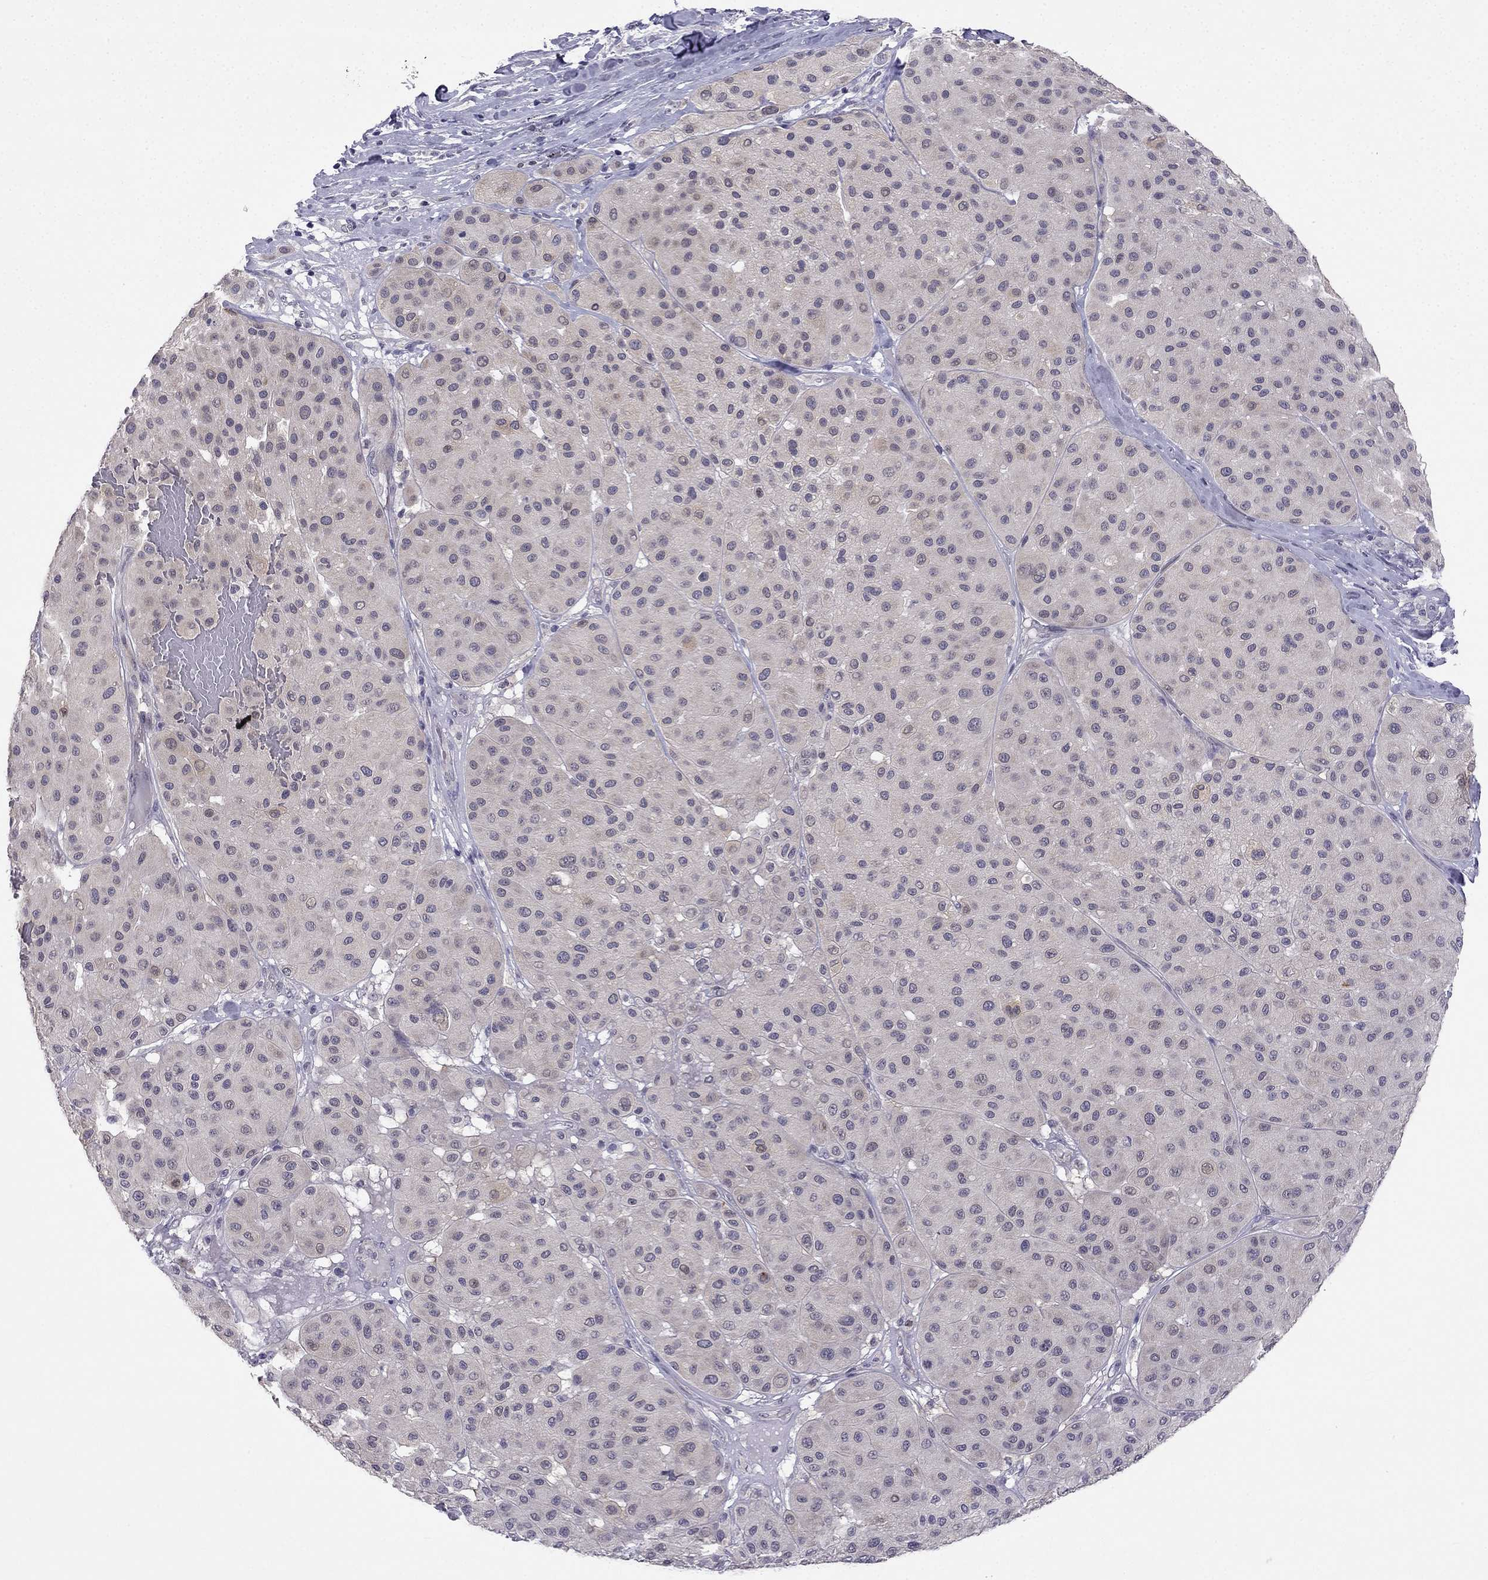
{"staining": {"intensity": "negative", "quantity": "none", "location": "none"}, "tissue": "melanoma", "cell_type": "Tumor cells", "image_type": "cancer", "snomed": [{"axis": "morphology", "description": "Malignant melanoma, Metastatic site"}, {"axis": "topography", "description": "Smooth muscle"}], "caption": "Micrograph shows no protein positivity in tumor cells of melanoma tissue.", "gene": "C16orf89", "patient": {"sex": "male", "age": 41}}